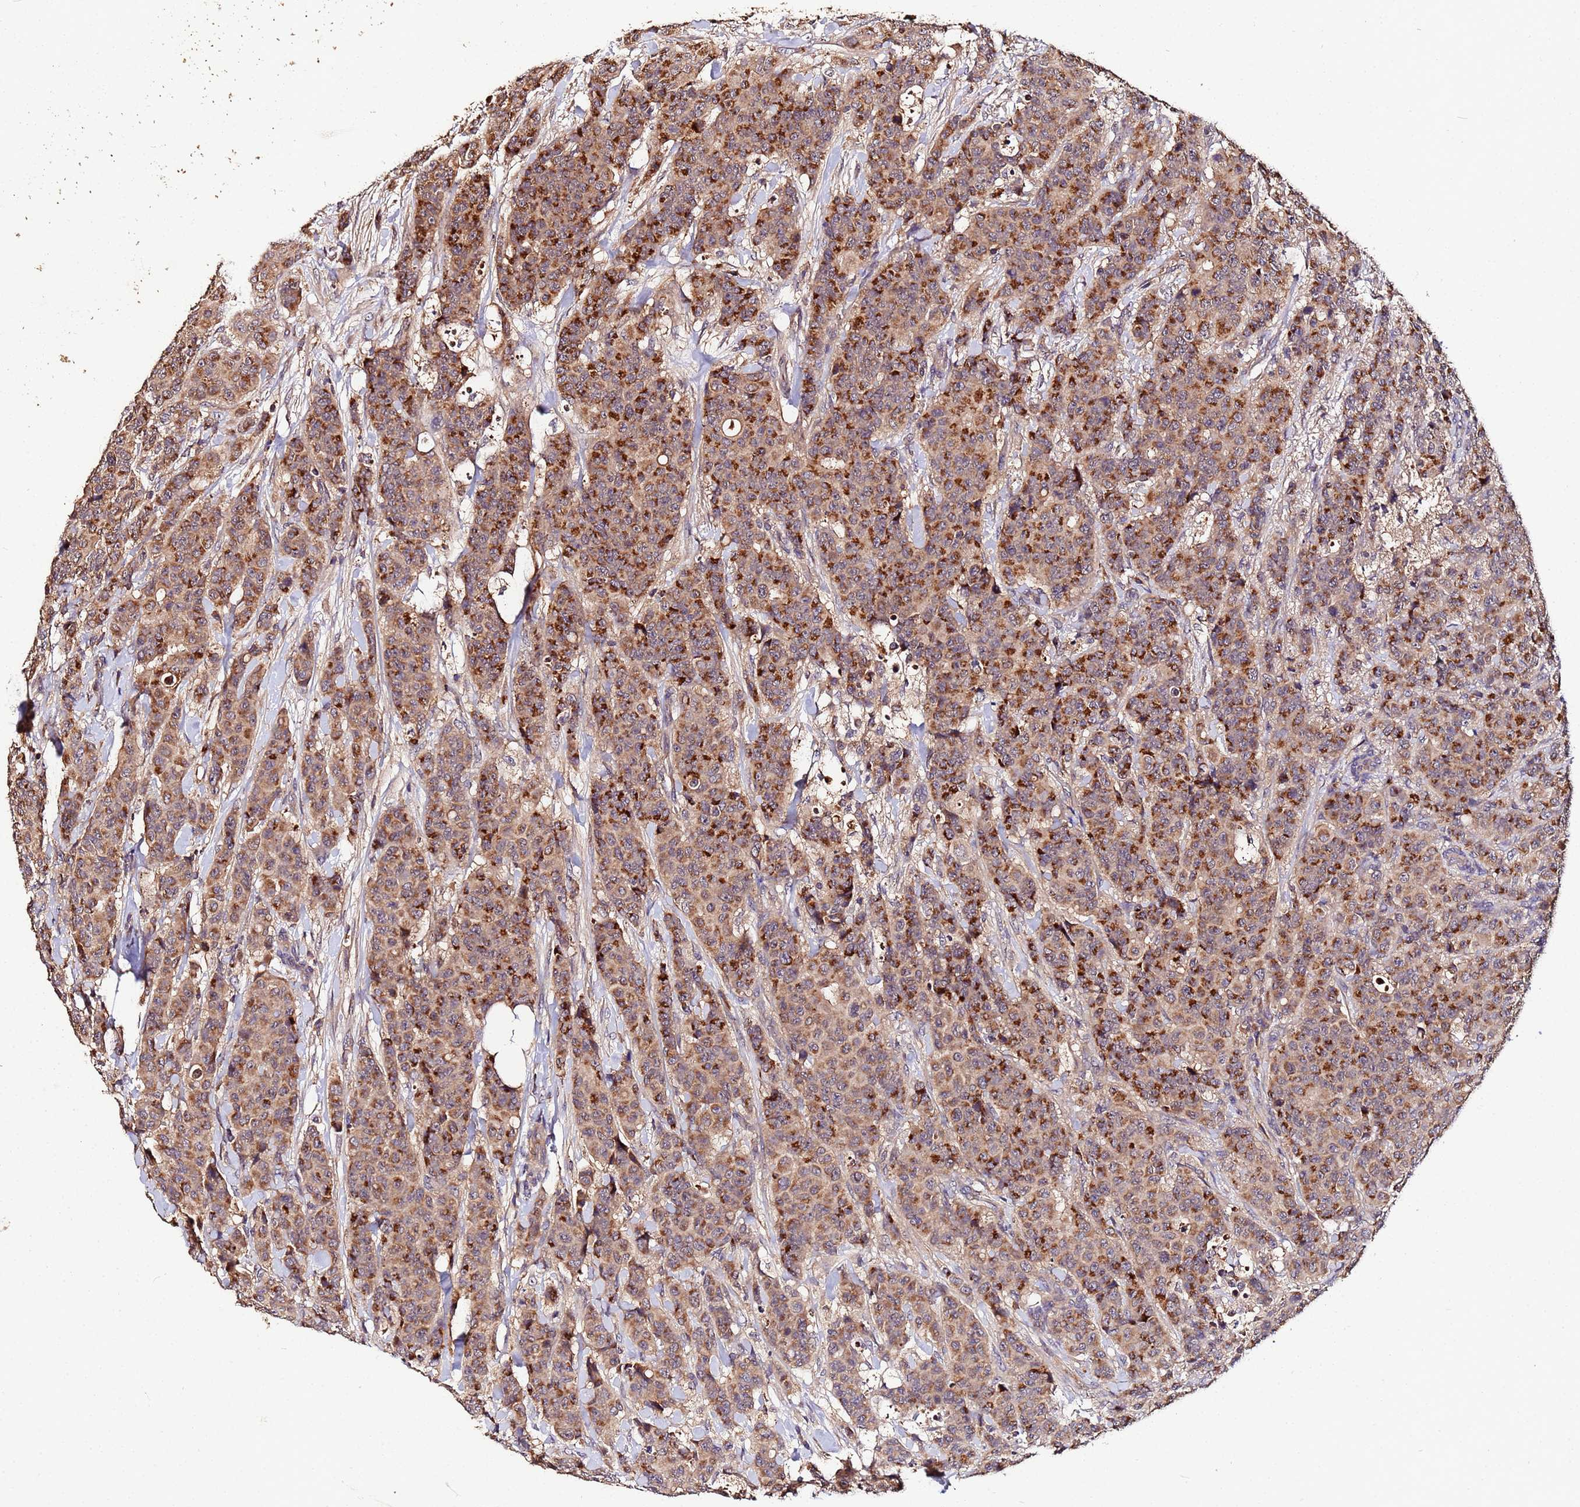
{"staining": {"intensity": "moderate", "quantity": ">75%", "location": "cytoplasmic/membranous"}, "tissue": "breast cancer", "cell_type": "Tumor cells", "image_type": "cancer", "snomed": [{"axis": "morphology", "description": "Duct carcinoma"}, {"axis": "topography", "description": "Breast"}], "caption": "DAB (3,3'-diaminobenzidine) immunohistochemical staining of breast cancer reveals moderate cytoplasmic/membranous protein expression in approximately >75% of tumor cells.", "gene": "MTERF1", "patient": {"sex": "female", "age": 40}}